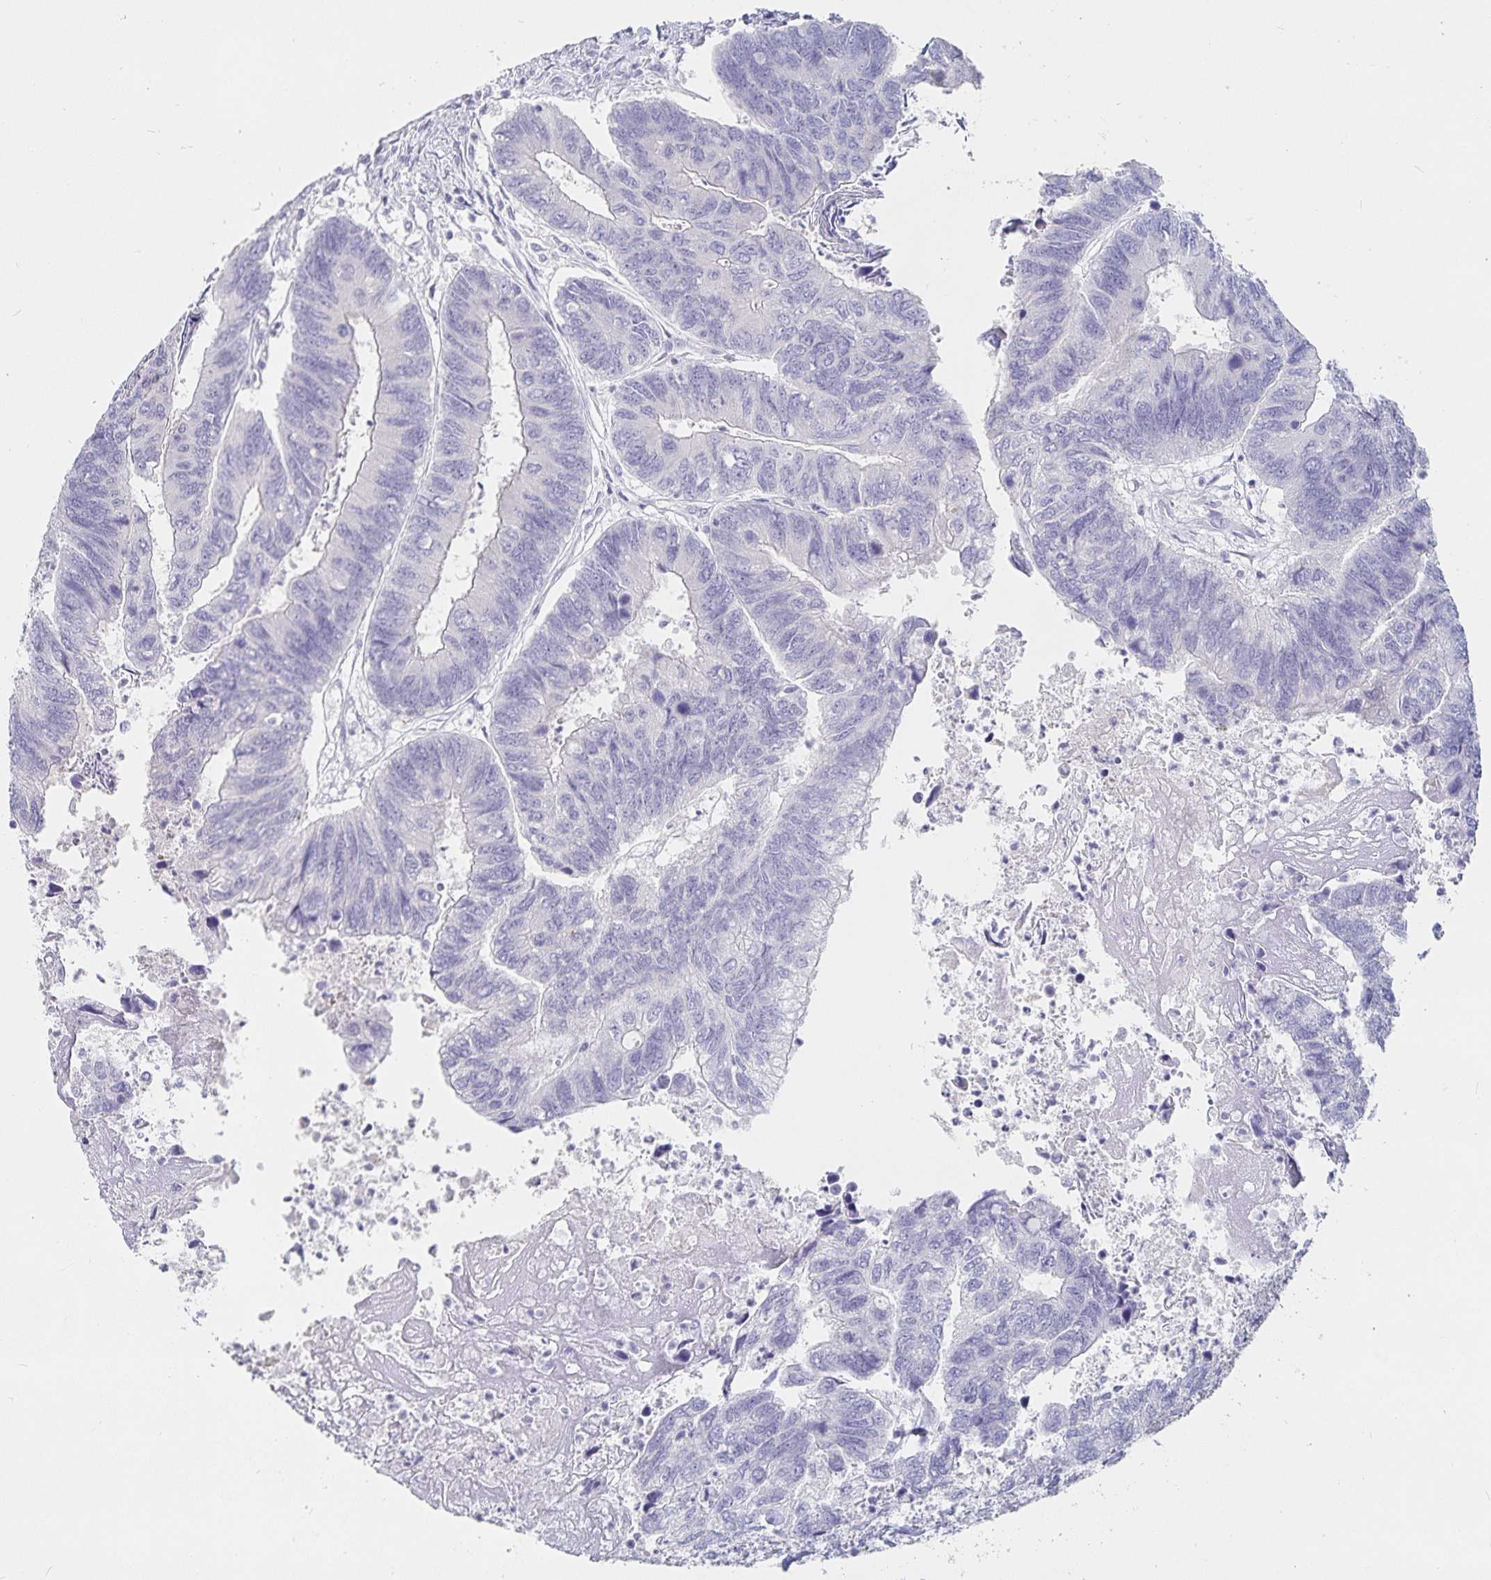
{"staining": {"intensity": "negative", "quantity": "none", "location": "none"}, "tissue": "colorectal cancer", "cell_type": "Tumor cells", "image_type": "cancer", "snomed": [{"axis": "morphology", "description": "Adenocarcinoma, NOS"}, {"axis": "topography", "description": "Colon"}], "caption": "A micrograph of human adenocarcinoma (colorectal) is negative for staining in tumor cells. (Brightfield microscopy of DAB (3,3'-diaminobenzidine) immunohistochemistry at high magnification).", "gene": "SFTPA1", "patient": {"sex": "female", "age": 67}}